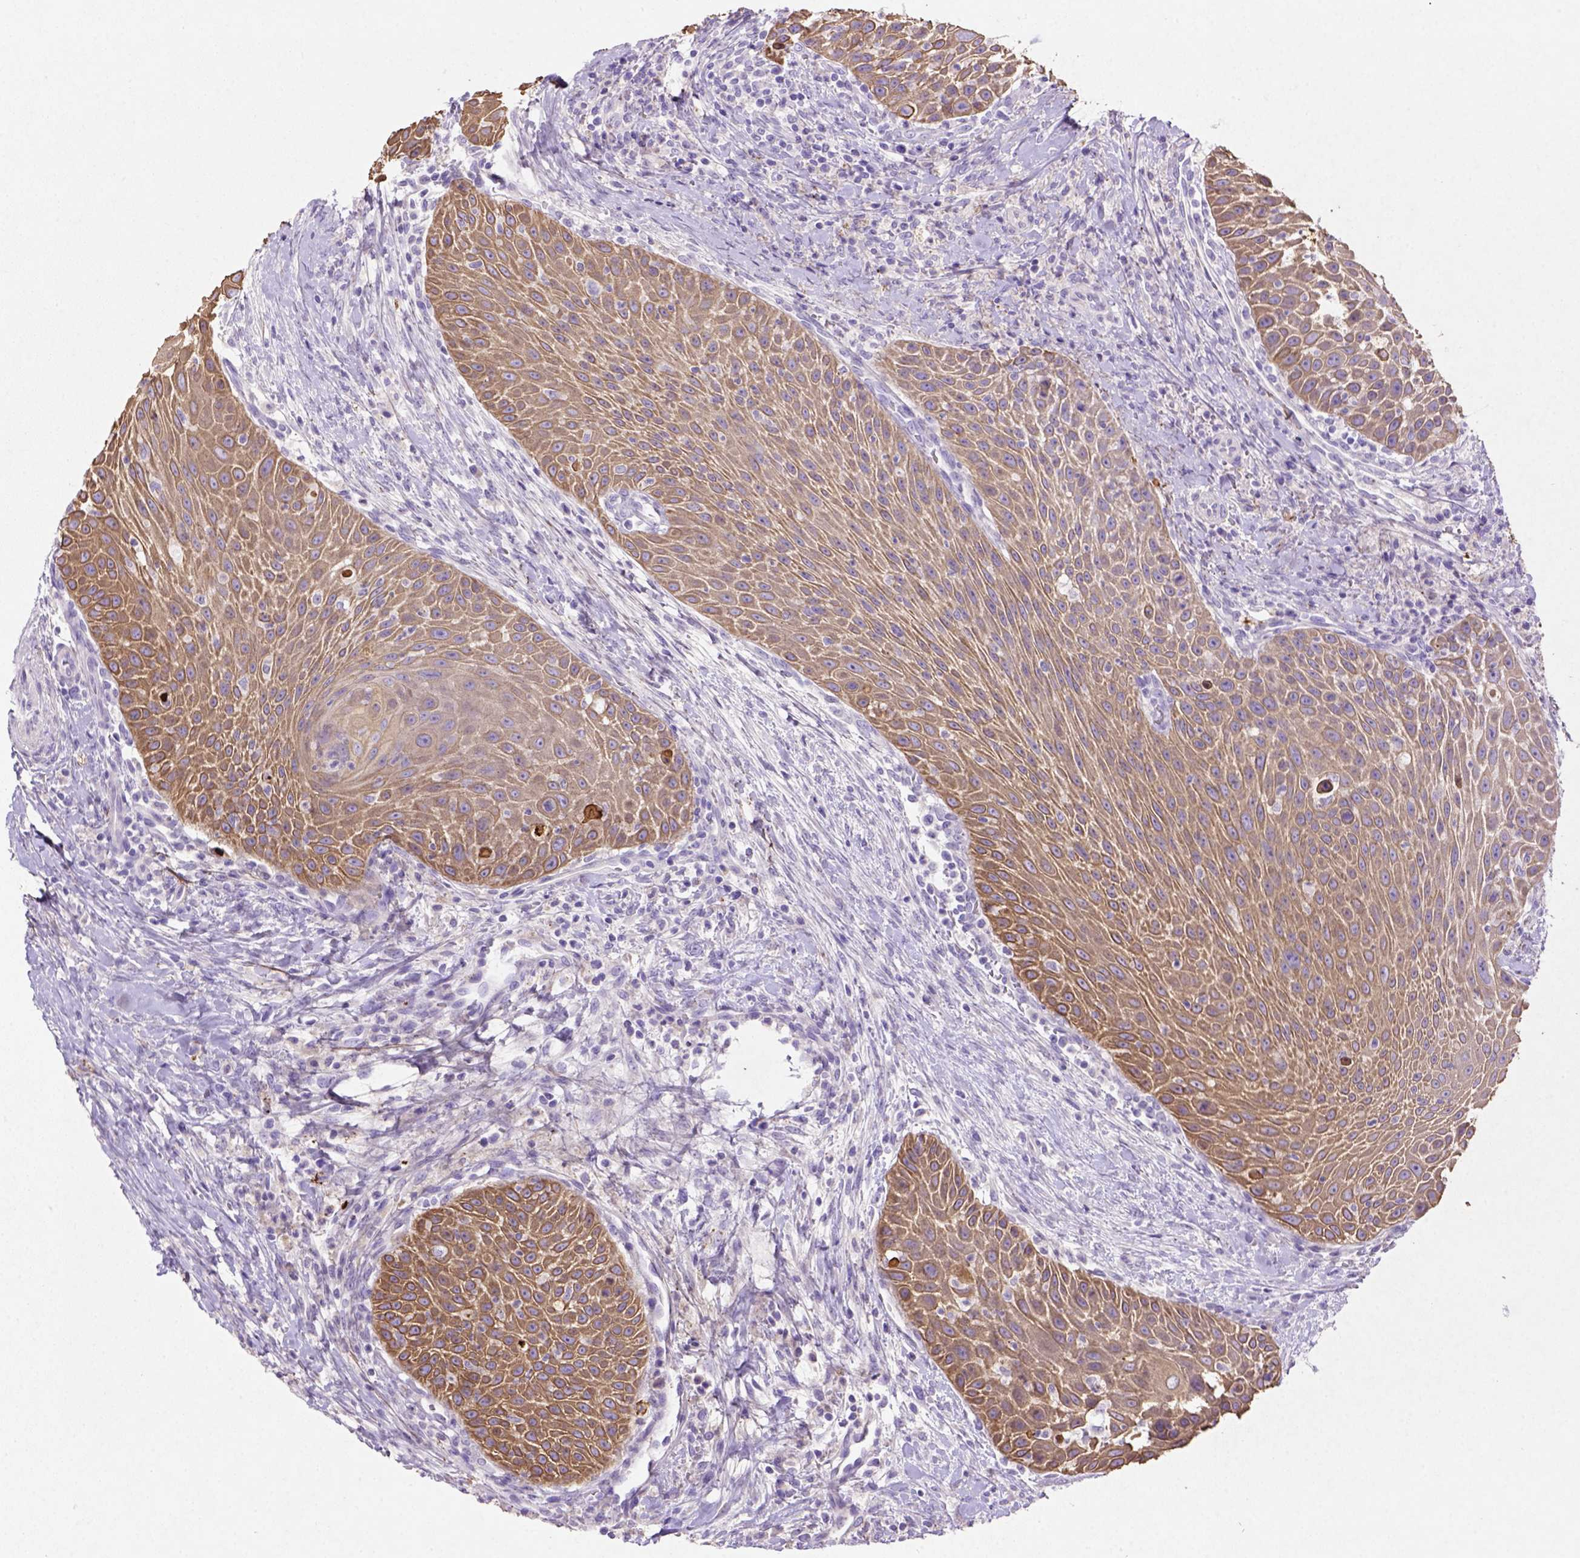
{"staining": {"intensity": "moderate", "quantity": ">75%", "location": "cytoplasmic/membranous"}, "tissue": "head and neck cancer", "cell_type": "Tumor cells", "image_type": "cancer", "snomed": [{"axis": "morphology", "description": "Squamous cell carcinoma, NOS"}, {"axis": "topography", "description": "Head-Neck"}], "caption": "Human head and neck cancer (squamous cell carcinoma) stained with a brown dye shows moderate cytoplasmic/membranous positive positivity in approximately >75% of tumor cells.", "gene": "NUDT2", "patient": {"sex": "male", "age": 69}}